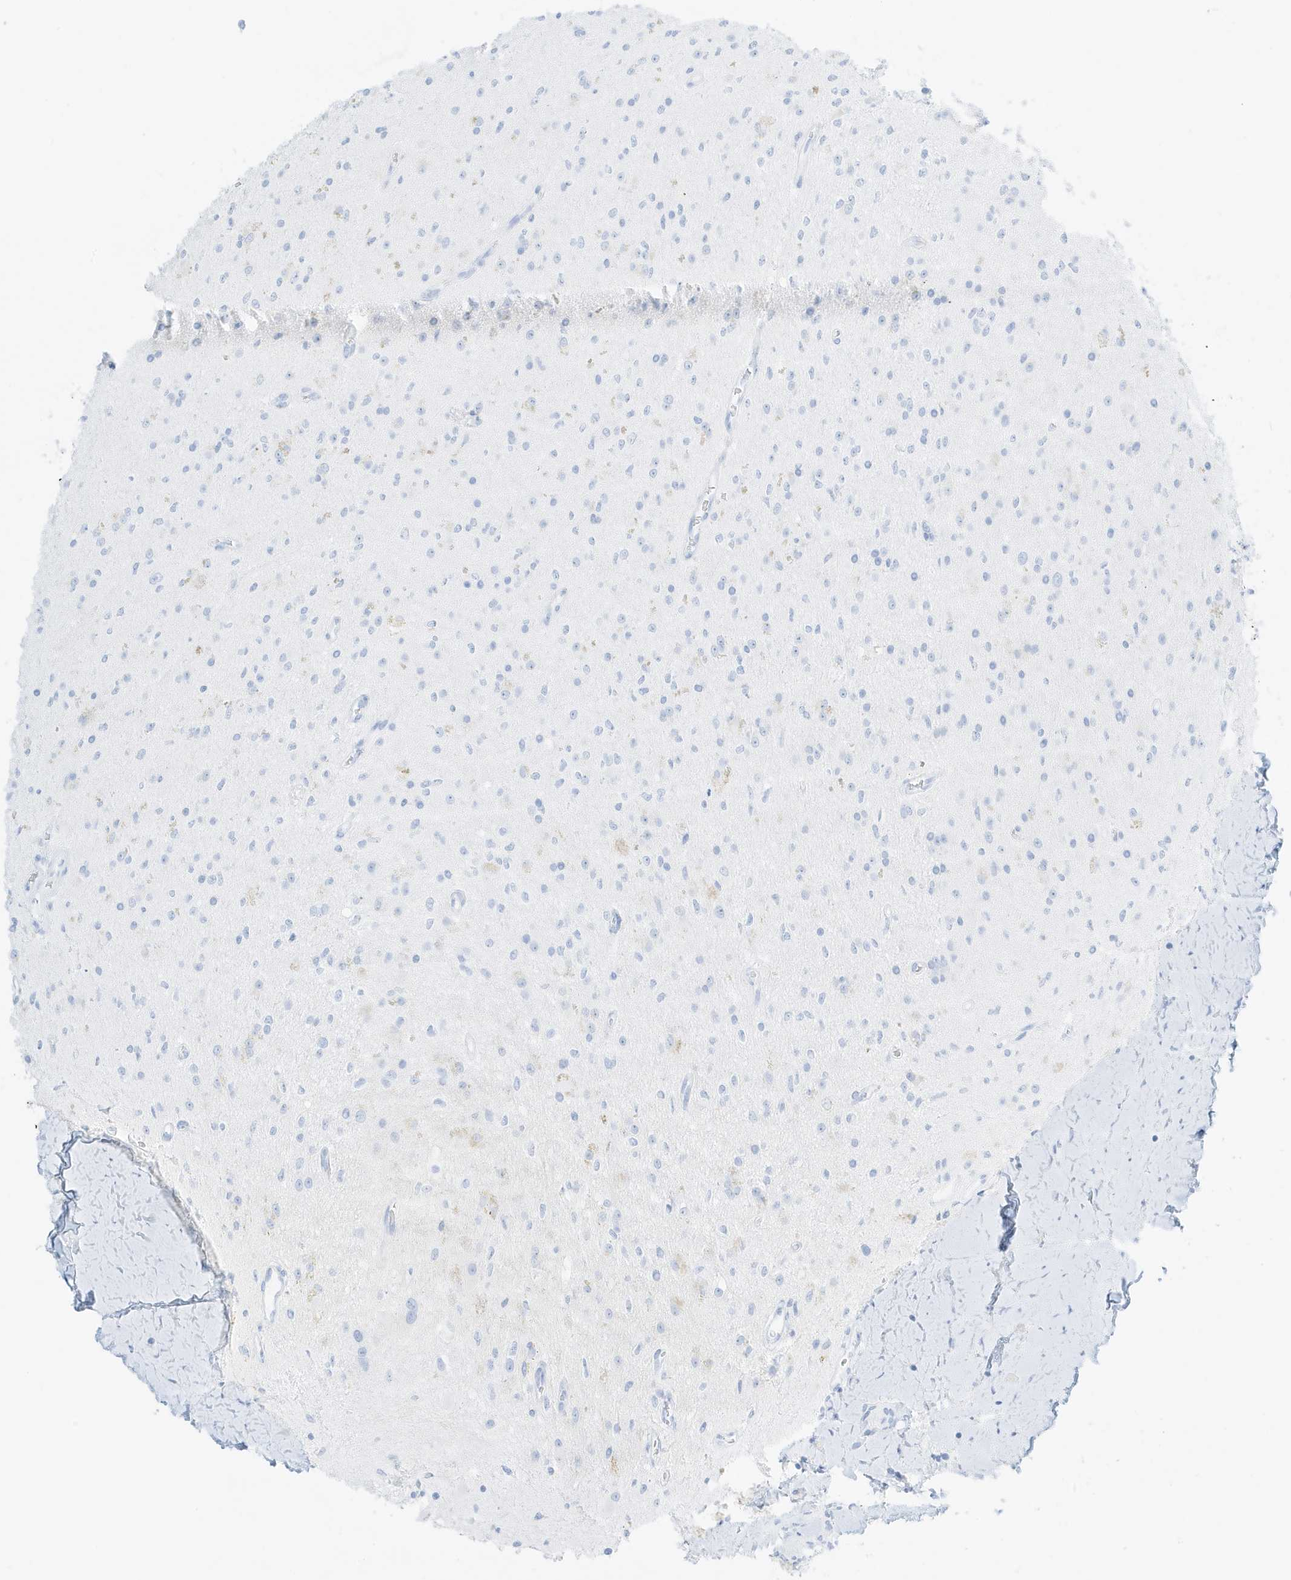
{"staining": {"intensity": "negative", "quantity": "none", "location": "none"}, "tissue": "glioma", "cell_type": "Tumor cells", "image_type": "cancer", "snomed": [{"axis": "morphology", "description": "Glioma, malignant, High grade"}, {"axis": "topography", "description": "Brain"}], "caption": "Protein analysis of glioma reveals no significant staining in tumor cells.", "gene": "SLC22A13", "patient": {"sex": "male", "age": 34}}